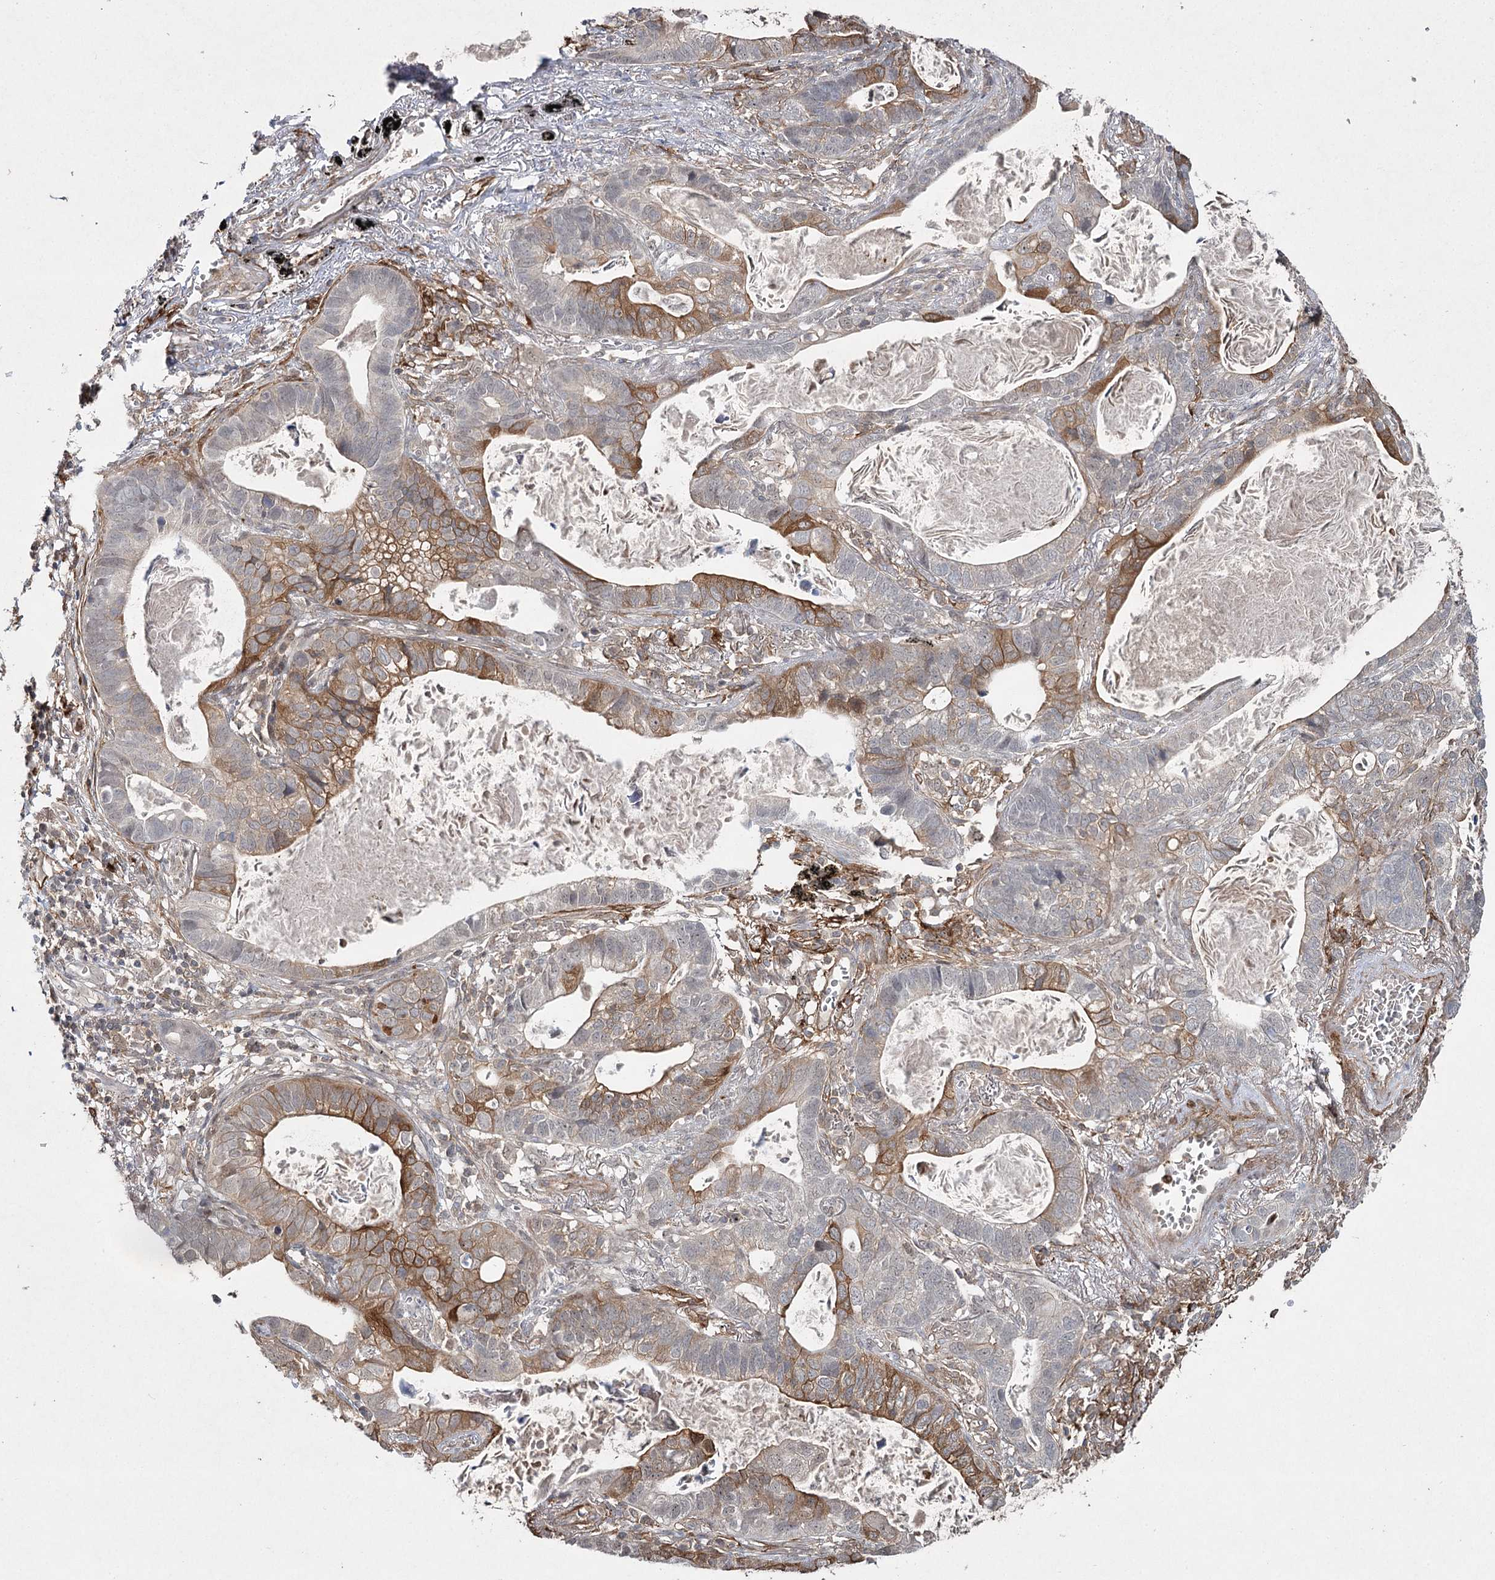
{"staining": {"intensity": "moderate", "quantity": "25%-75%", "location": "cytoplasmic/membranous"}, "tissue": "lung cancer", "cell_type": "Tumor cells", "image_type": "cancer", "snomed": [{"axis": "morphology", "description": "Adenocarcinoma, NOS"}, {"axis": "topography", "description": "Lung"}], "caption": "Lung cancer stained with immunohistochemistry (IHC) exhibits moderate cytoplasmic/membranous positivity in about 25%-75% of tumor cells.", "gene": "WDR44", "patient": {"sex": "male", "age": 67}}